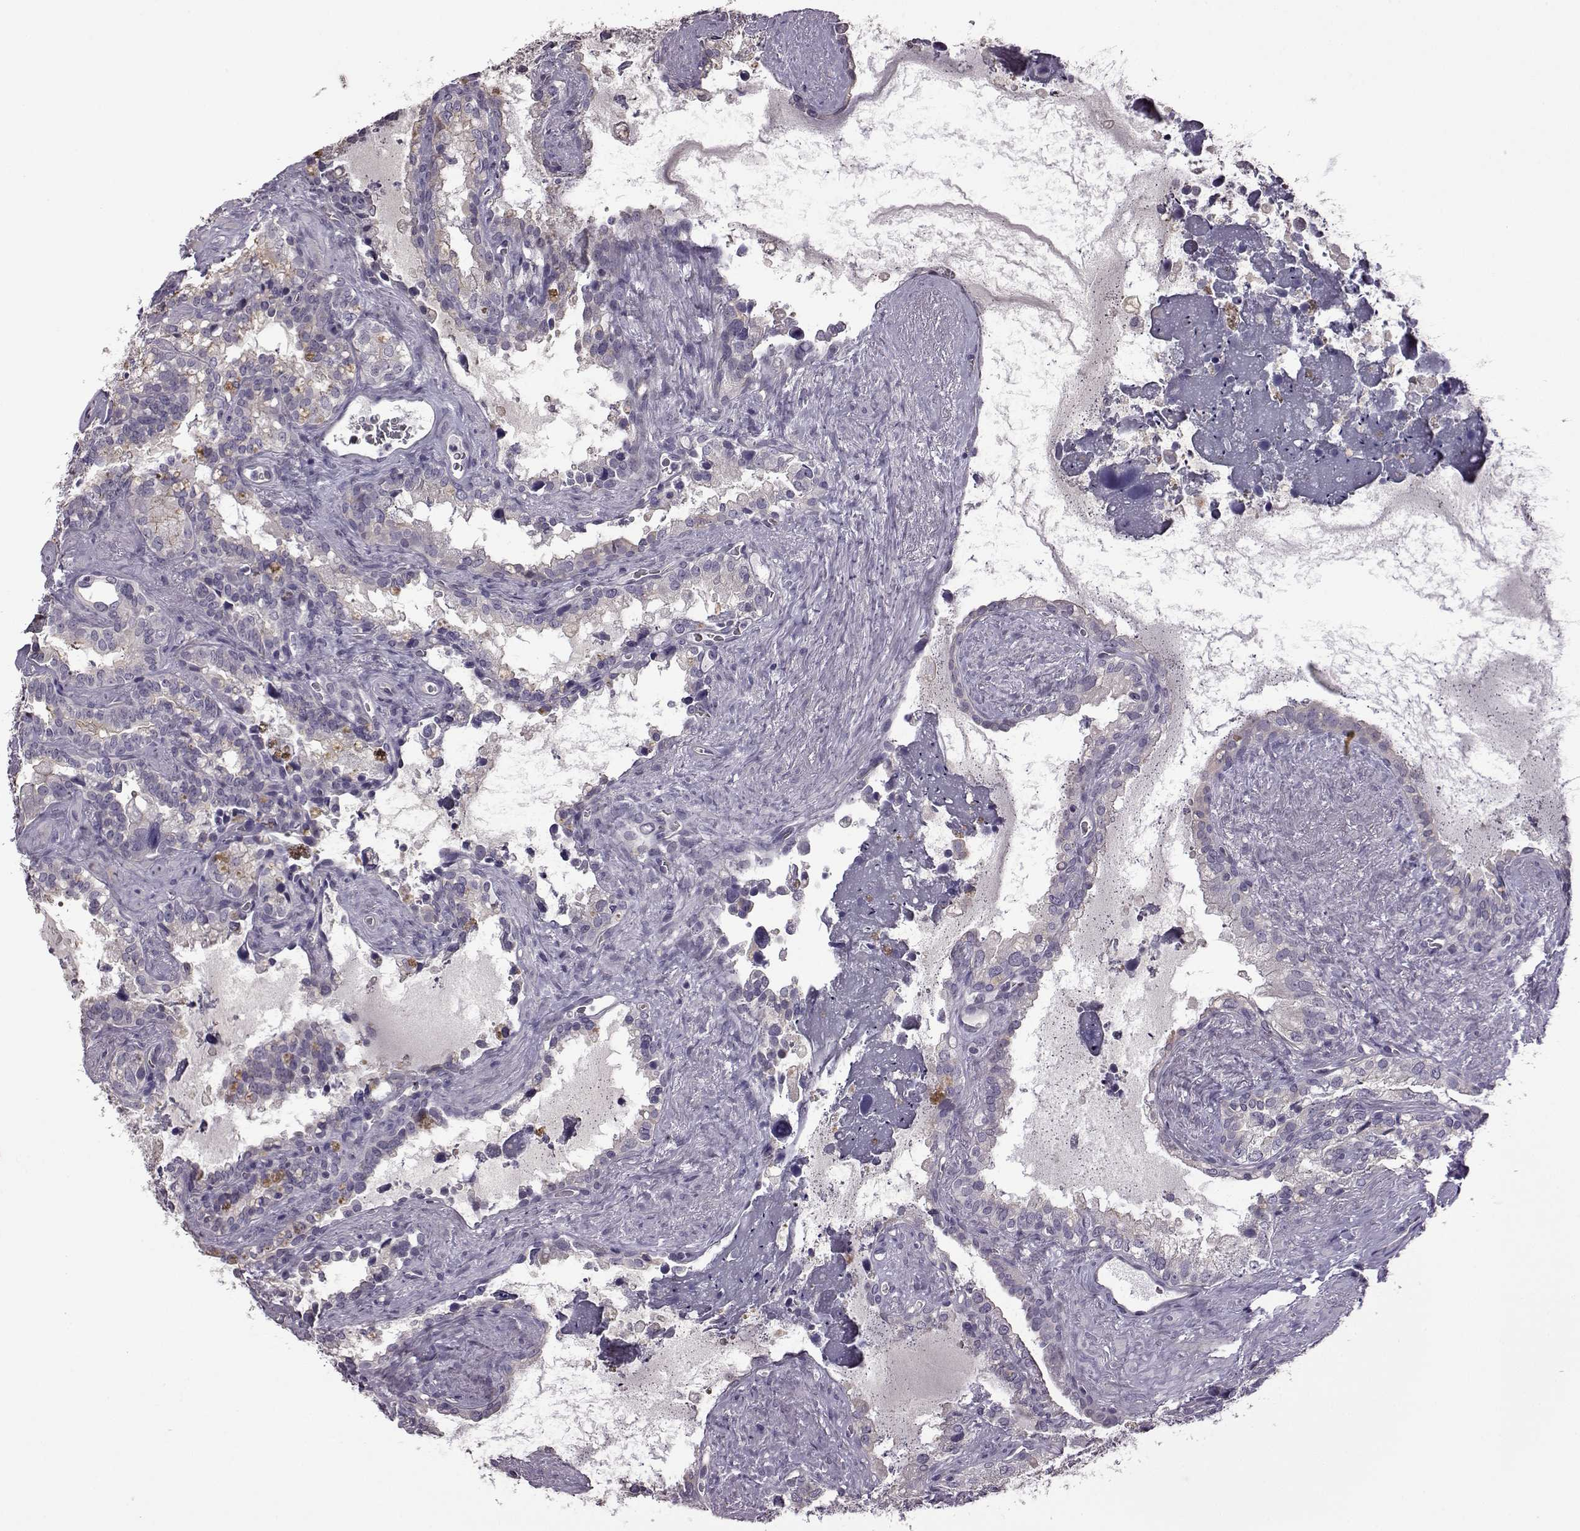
{"staining": {"intensity": "negative", "quantity": "none", "location": "none"}, "tissue": "seminal vesicle", "cell_type": "Glandular cells", "image_type": "normal", "snomed": [{"axis": "morphology", "description": "Normal tissue, NOS"}, {"axis": "topography", "description": "Seminal veicle"}], "caption": "Glandular cells show no significant protein staining in benign seminal vesicle. (Brightfield microscopy of DAB immunohistochemistry (IHC) at high magnification).", "gene": "EDDM3B", "patient": {"sex": "male", "age": 71}}